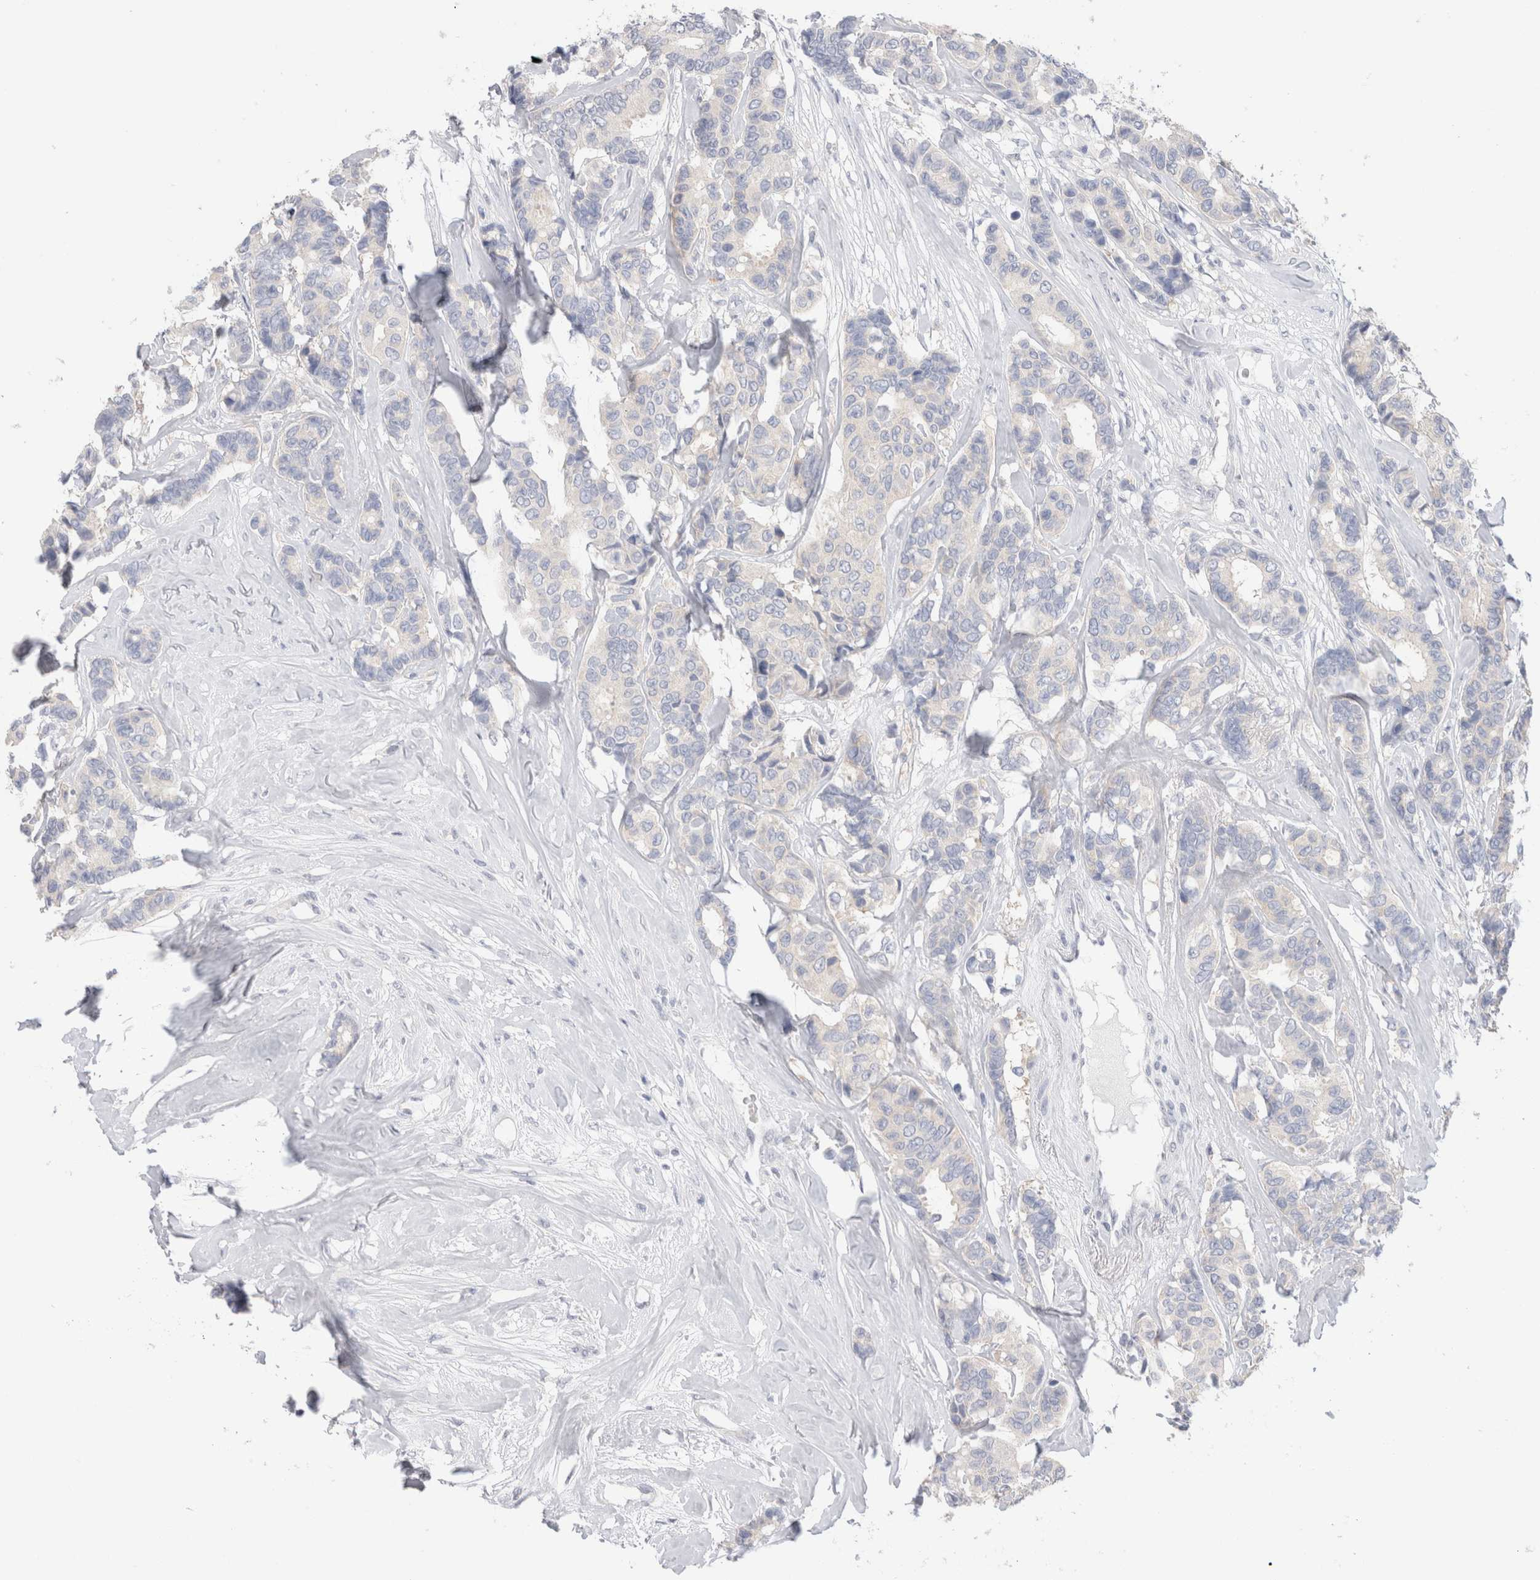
{"staining": {"intensity": "negative", "quantity": "none", "location": "none"}, "tissue": "breast cancer", "cell_type": "Tumor cells", "image_type": "cancer", "snomed": [{"axis": "morphology", "description": "Duct carcinoma"}, {"axis": "topography", "description": "Breast"}], "caption": "Tumor cells show no significant protein positivity in breast cancer (invasive ductal carcinoma).", "gene": "NDOR1", "patient": {"sex": "female", "age": 87}}